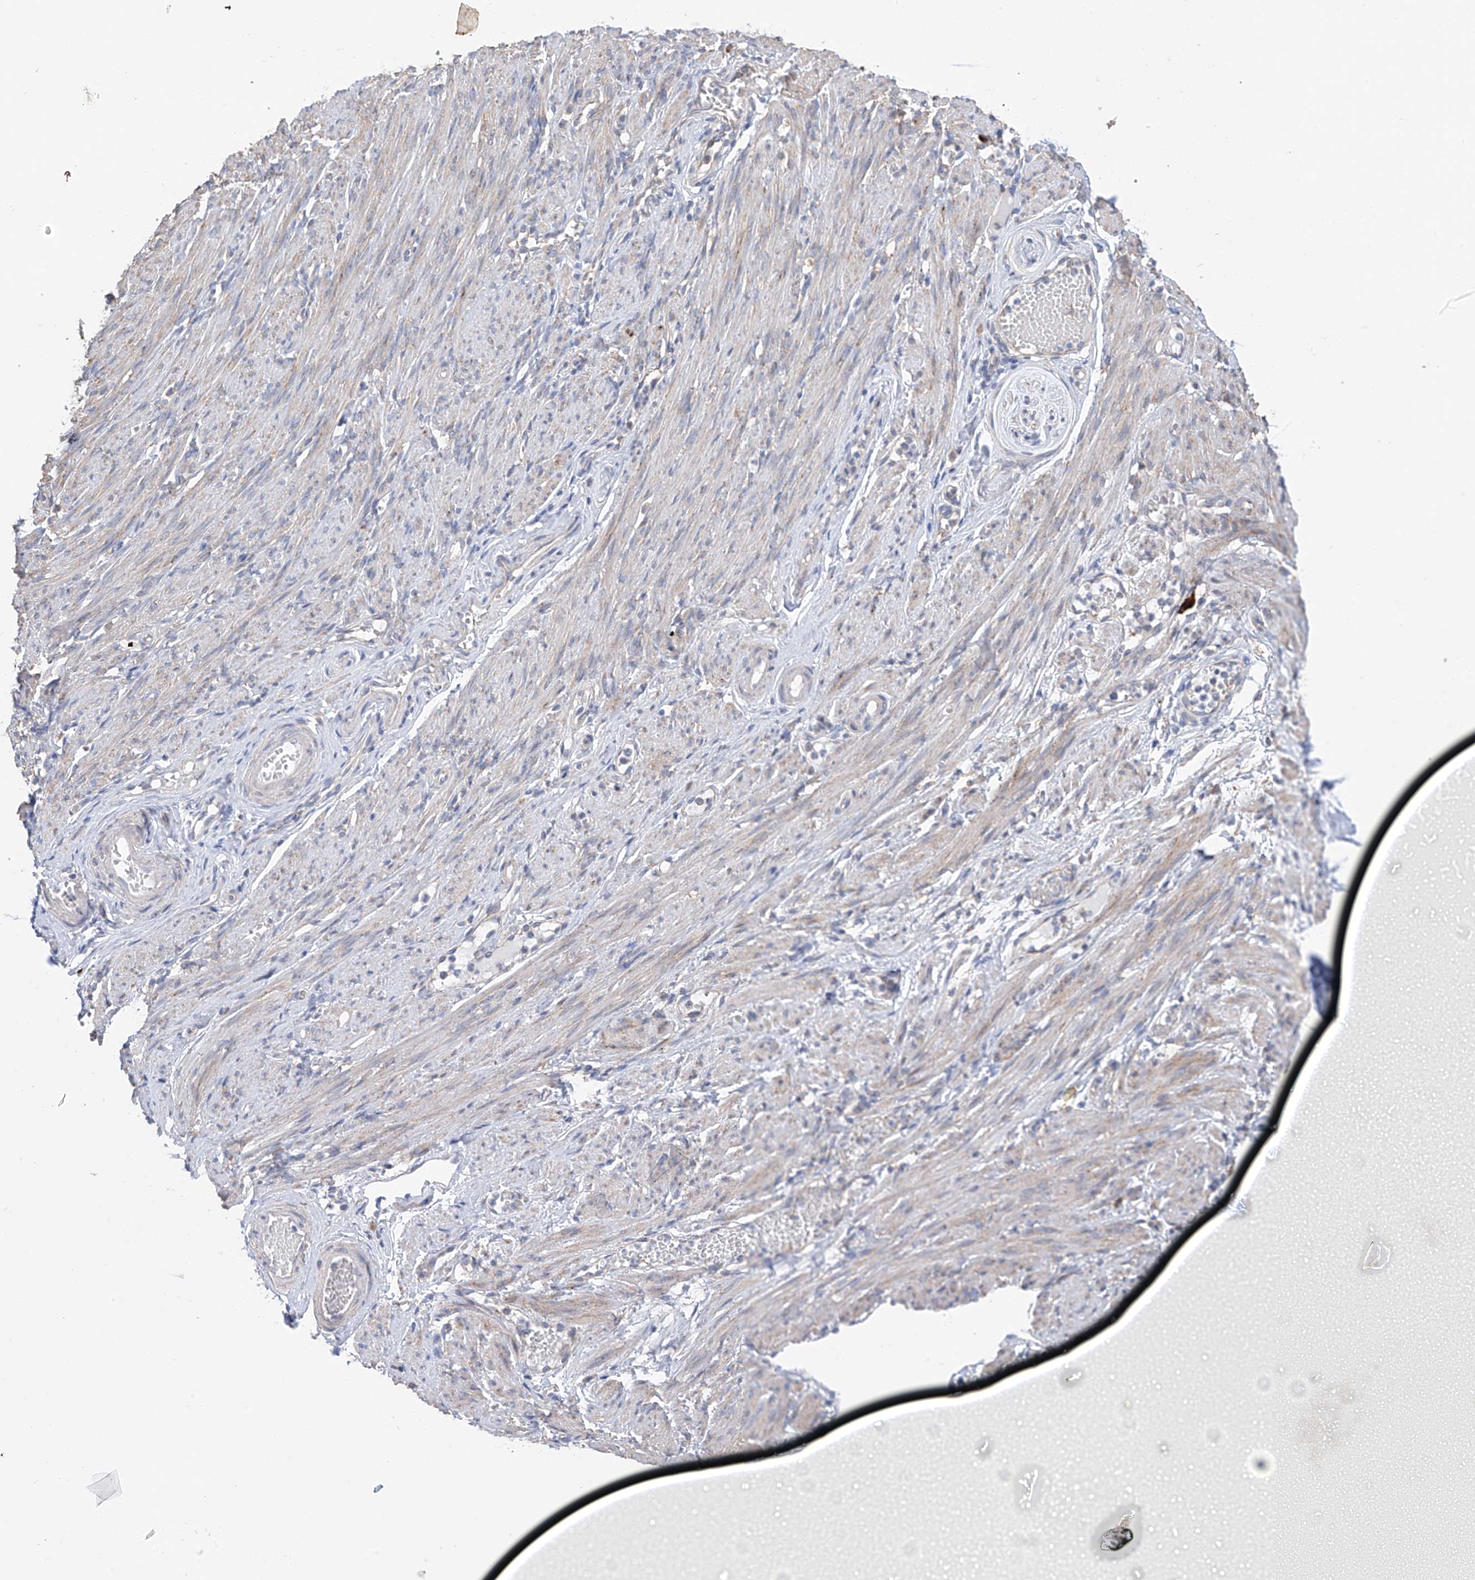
{"staining": {"intensity": "negative", "quantity": "none", "location": "none"}, "tissue": "adipose tissue", "cell_type": "Adipocytes", "image_type": "normal", "snomed": [{"axis": "morphology", "description": "Normal tissue, NOS"}, {"axis": "topography", "description": "Smooth muscle"}, {"axis": "topography", "description": "Peripheral nerve tissue"}], "caption": "Adipose tissue stained for a protein using immunohistochemistry (IHC) shows no staining adipocytes.", "gene": "REC8", "patient": {"sex": "female", "age": 39}}